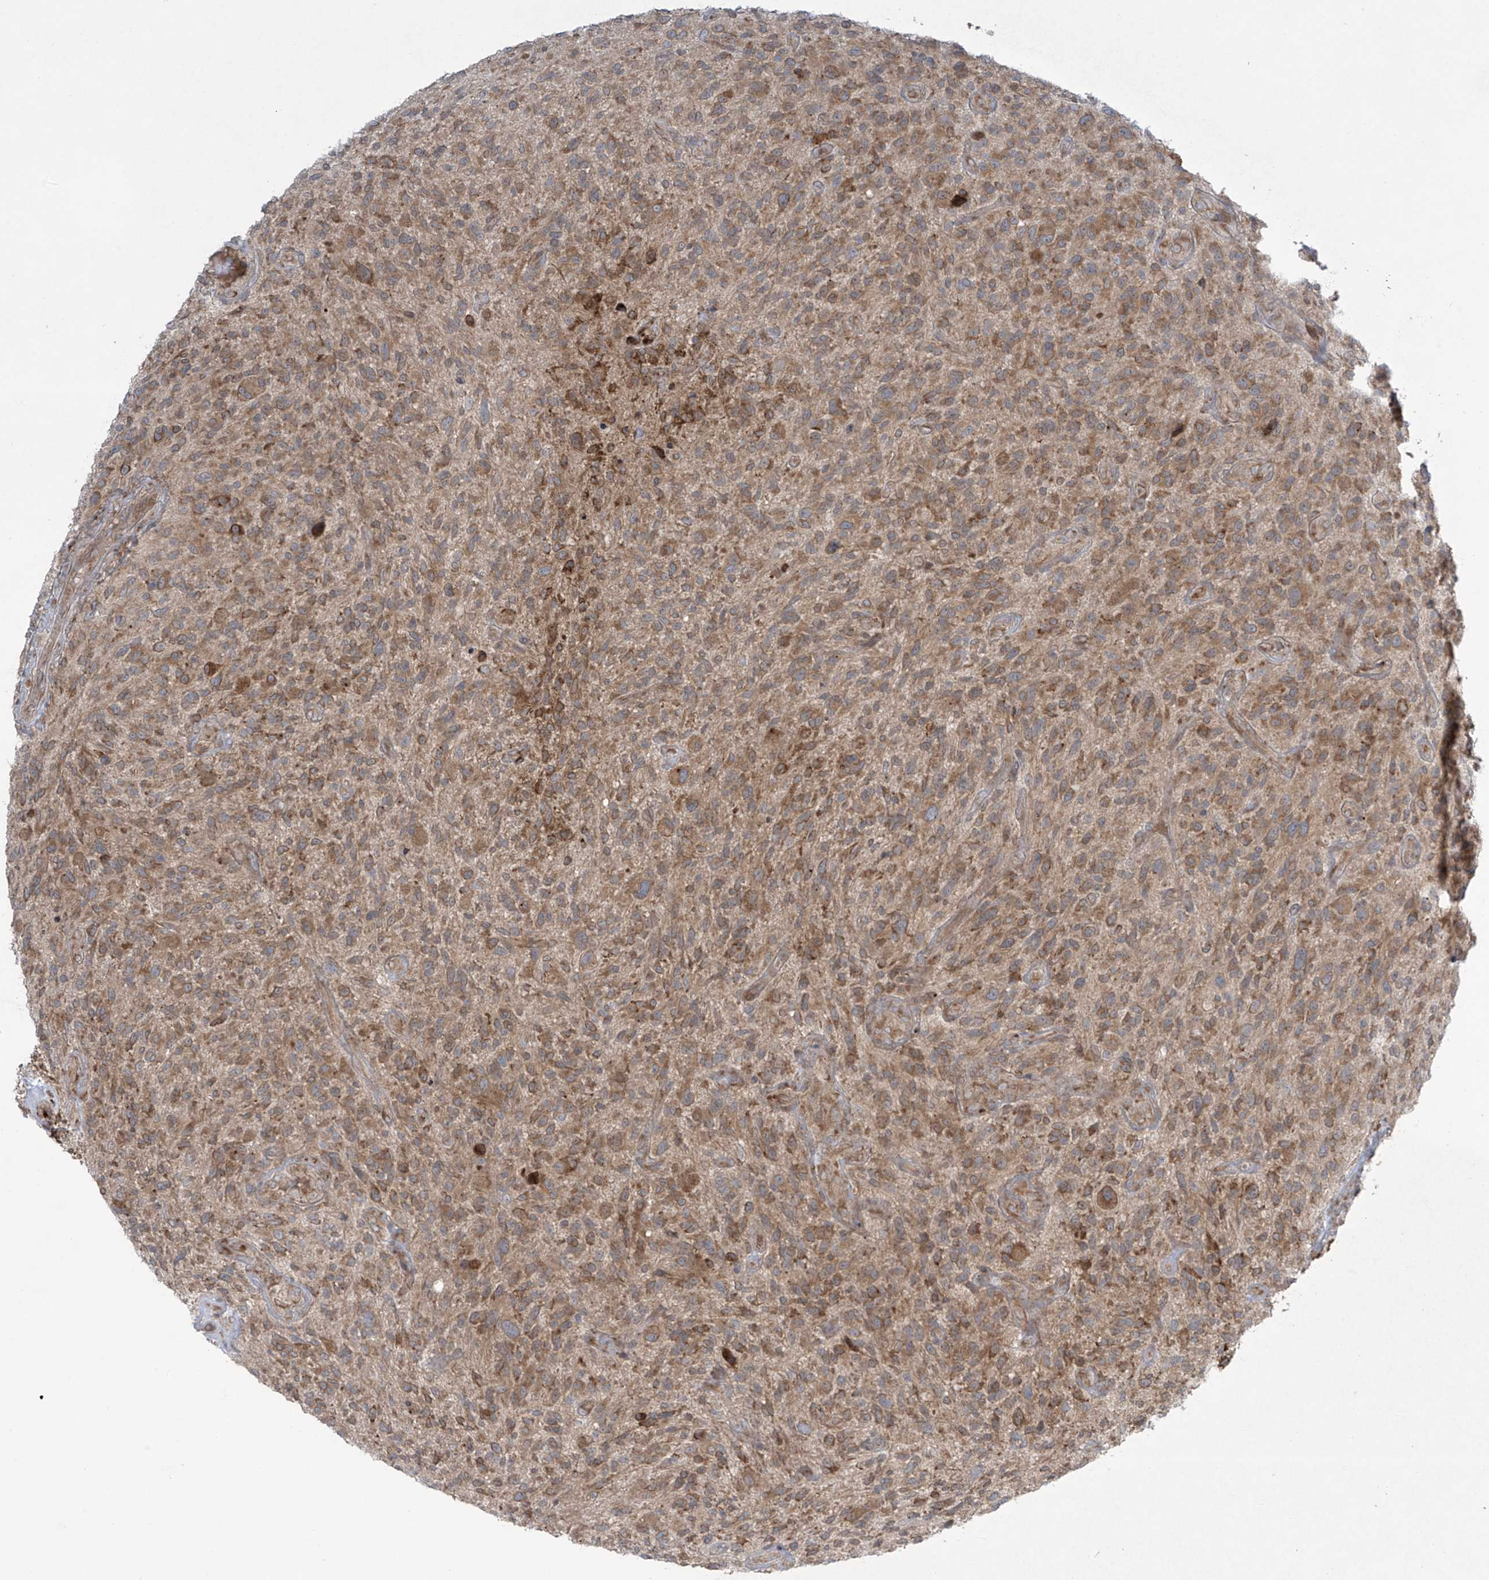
{"staining": {"intensity": "moderate", "quantity": ">75%", "location": "cytoplasmic/membranous"}, "tissue": "glioma", "cell_type": "Tumor cells", "image_type": "cancer", "snomed": [{"axis": "morphology", "description": "Glioma, malignant, High grade"}, {"axis": "topography", "description": "Brain"}], "caption": "An immunohistochemistry micrograph of tumor tissue is shown. Protein staining in brown highlights moderate cytoplasmic/membranous positivity in high-grade glioma (malignant) within tumor cells.", "gene": "PPAT", "patient": {"sex": "male", "age": 47}}